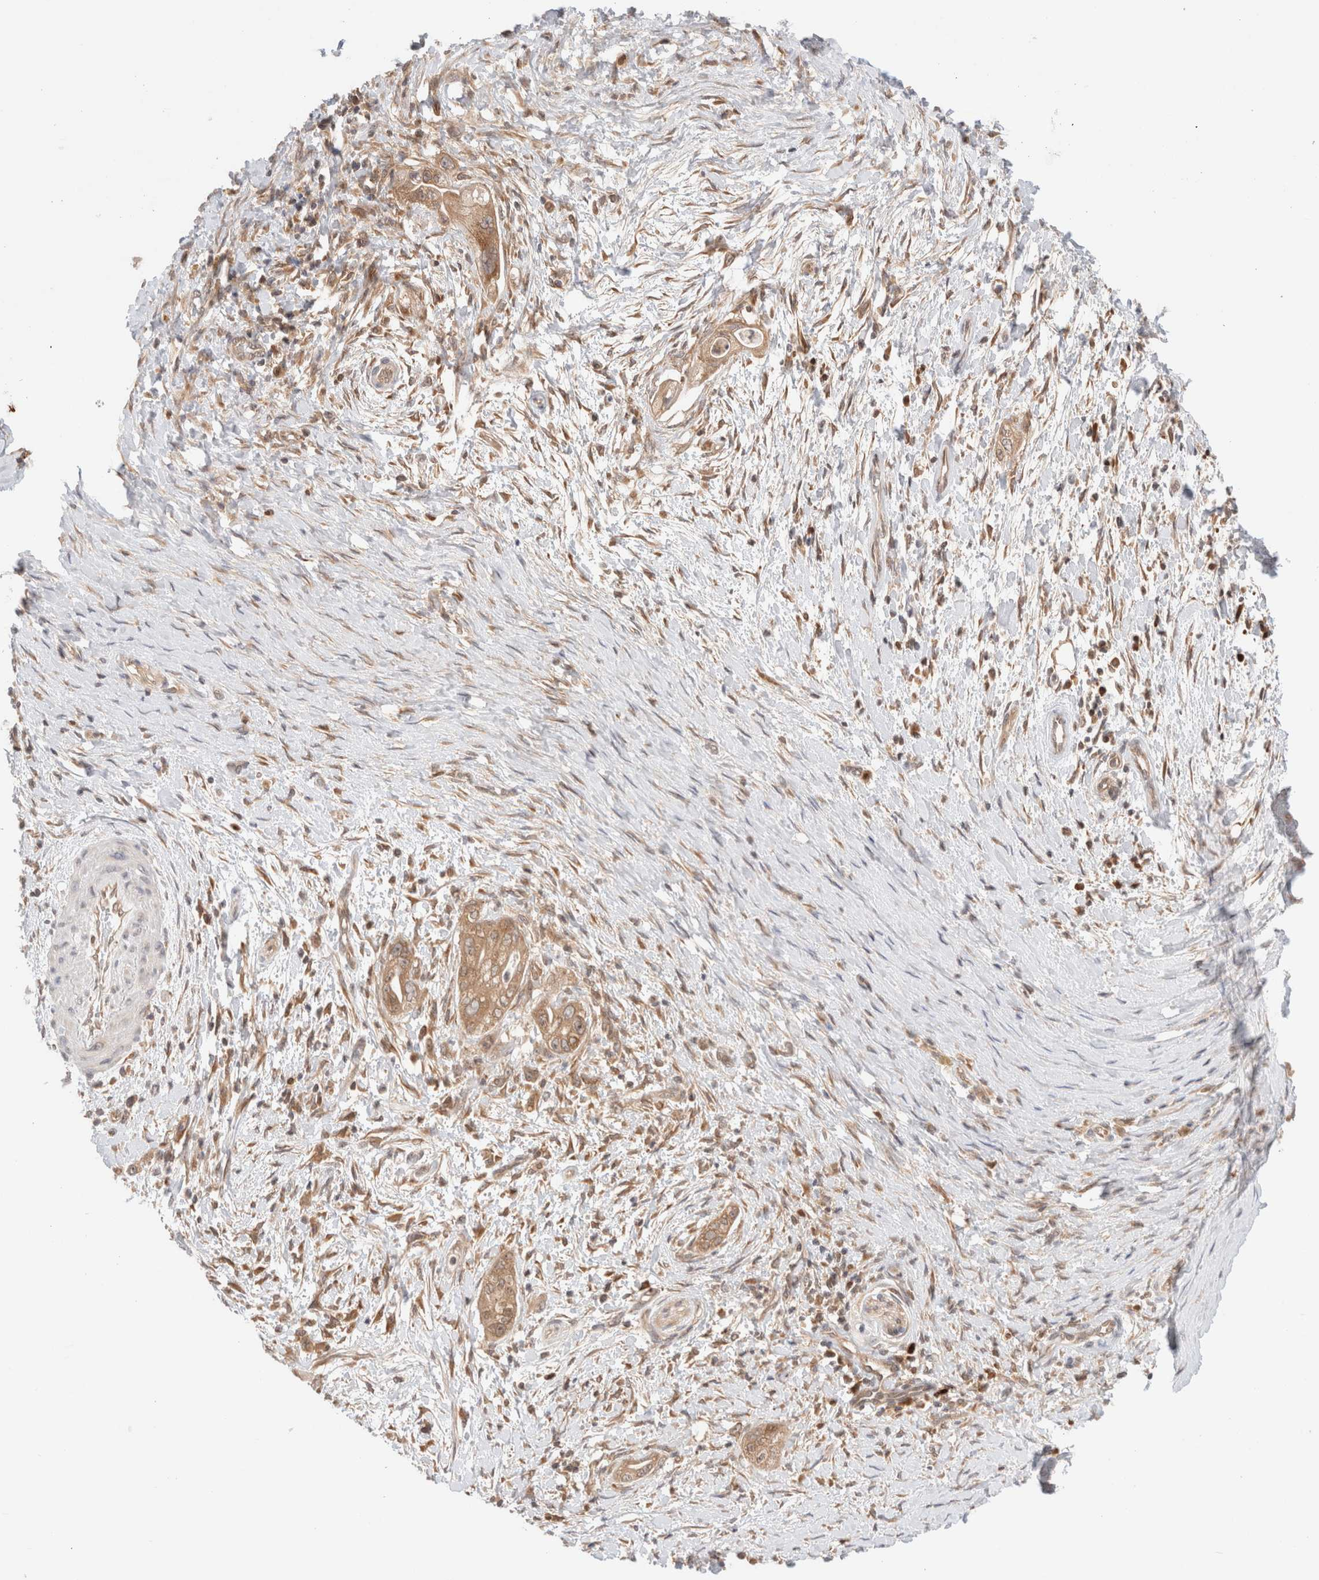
{"staining": {"intensity": "moderate", "quantity": ">75%", "location": "cytoplasmic/membranous"}, "tissue": "pancreatic cancer", "cell_type": "Tumor cells", "image_type": "cancer", "snomed": [{"axis": "morphology", "description": "Adenocarcinoma, NOS"}, {"axis": "topography", "description": "Pancreas"}], "caption": "DAB immunohistochemical staining of human adenocarcinoma (pancreatic) displays moderate cytoplasmic/membranous protein positivity in about >75% of tumor cells.", "gene": "XKR4", "patient": {"sex": "male", "age": 58}}